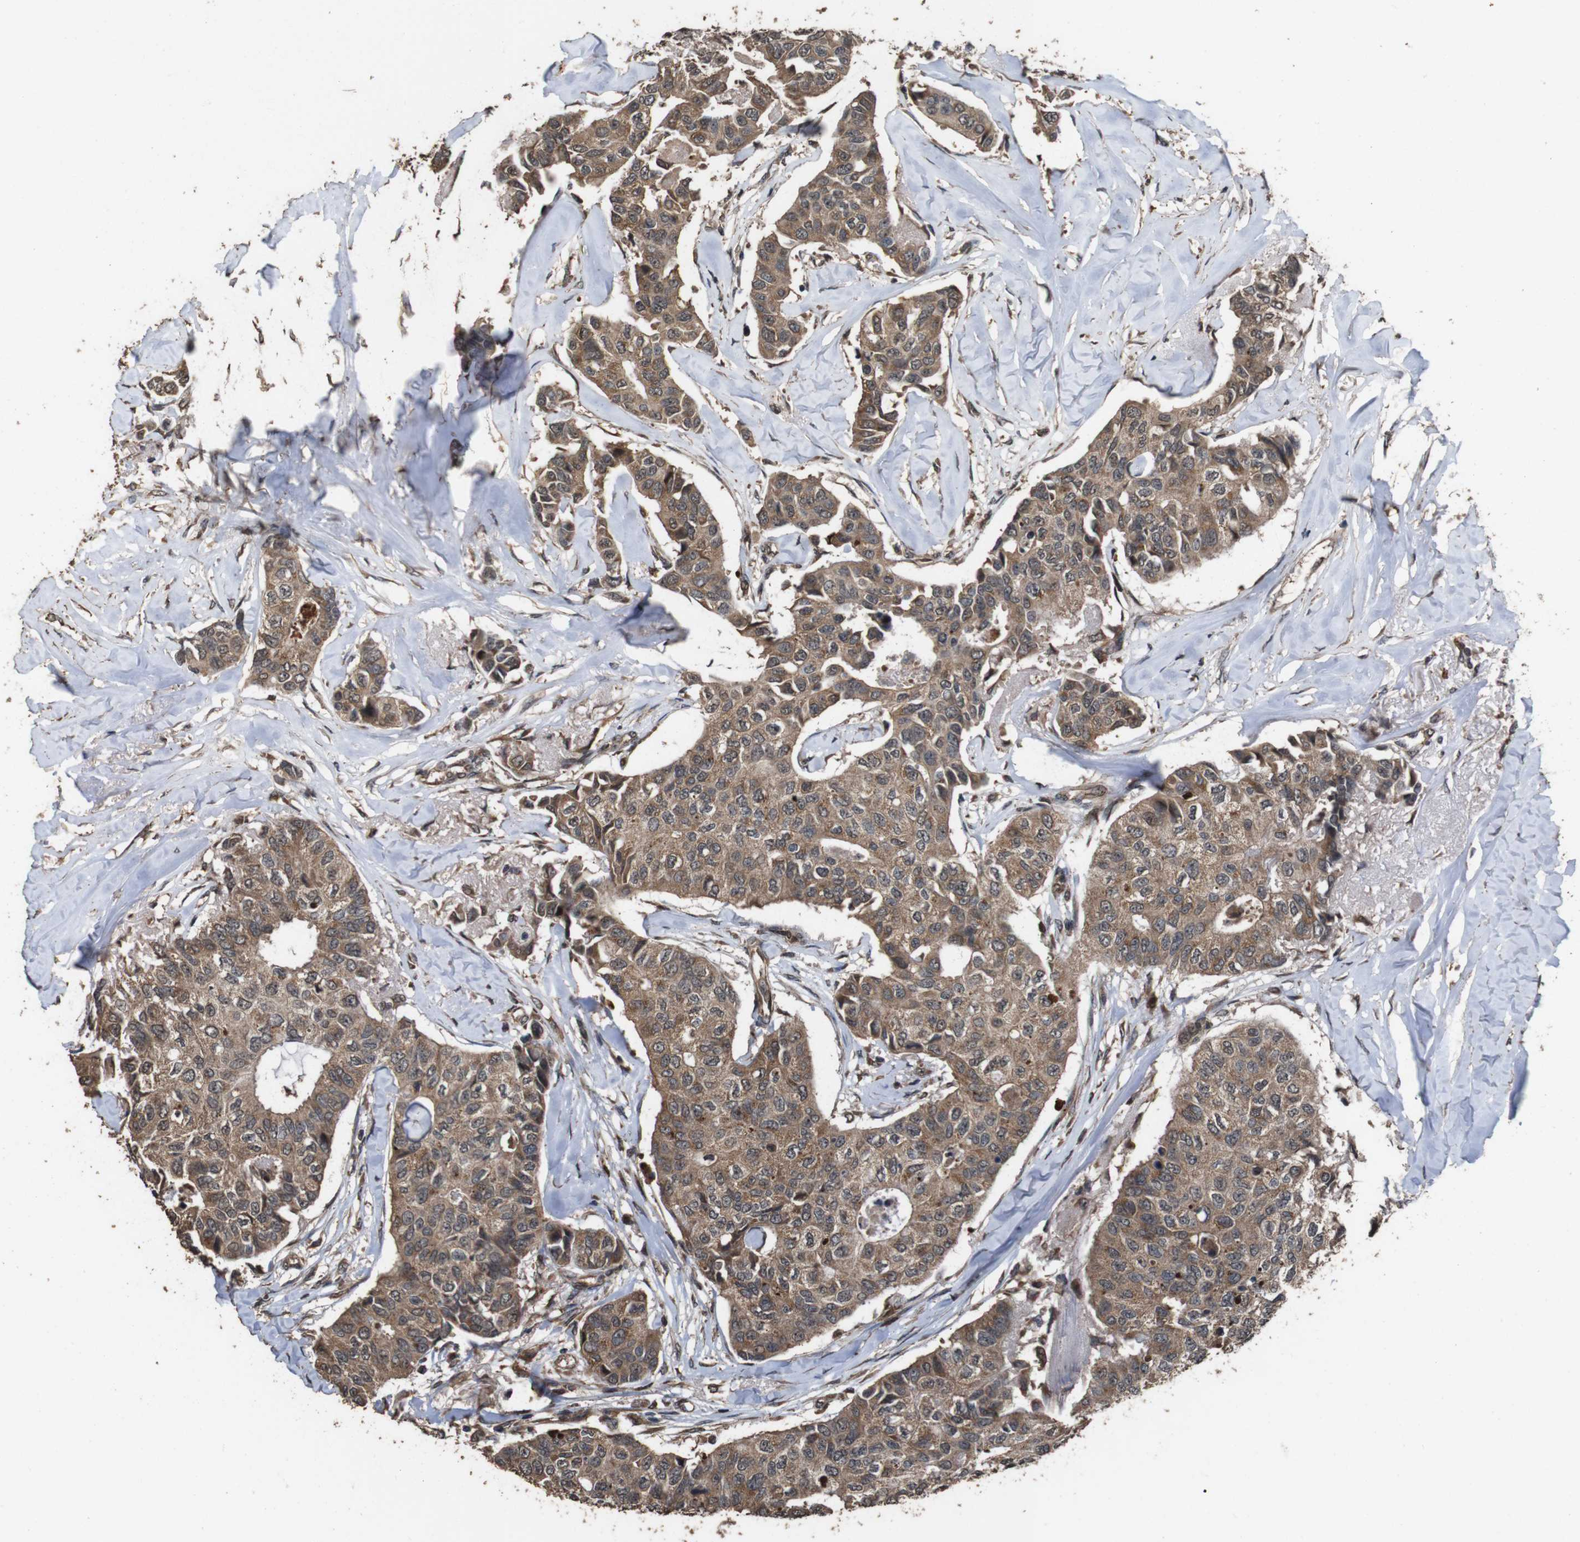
{"staining": {"intensity": "moderate", "quantity": ">75%", "location": "cytoplasmic/membranous"}, "tissue": "breast cancer", "cell_type": "Tumor cells", "image_type": "cancer", "snomed": [{"axis": "morphology", "description": "Duct carcinoma"}, {"axis": "topography", "description": "Breast"}], "caption": "Immunohistochemistry (IHC) of human infiltrating ductal carcinoma (breast) exhibits medium levels of moderate cytoplasmic/membranous expression in about >75% of tumor cells.", "gene": "RRAS2", "patient": {"sex": "female", "age": 80}}